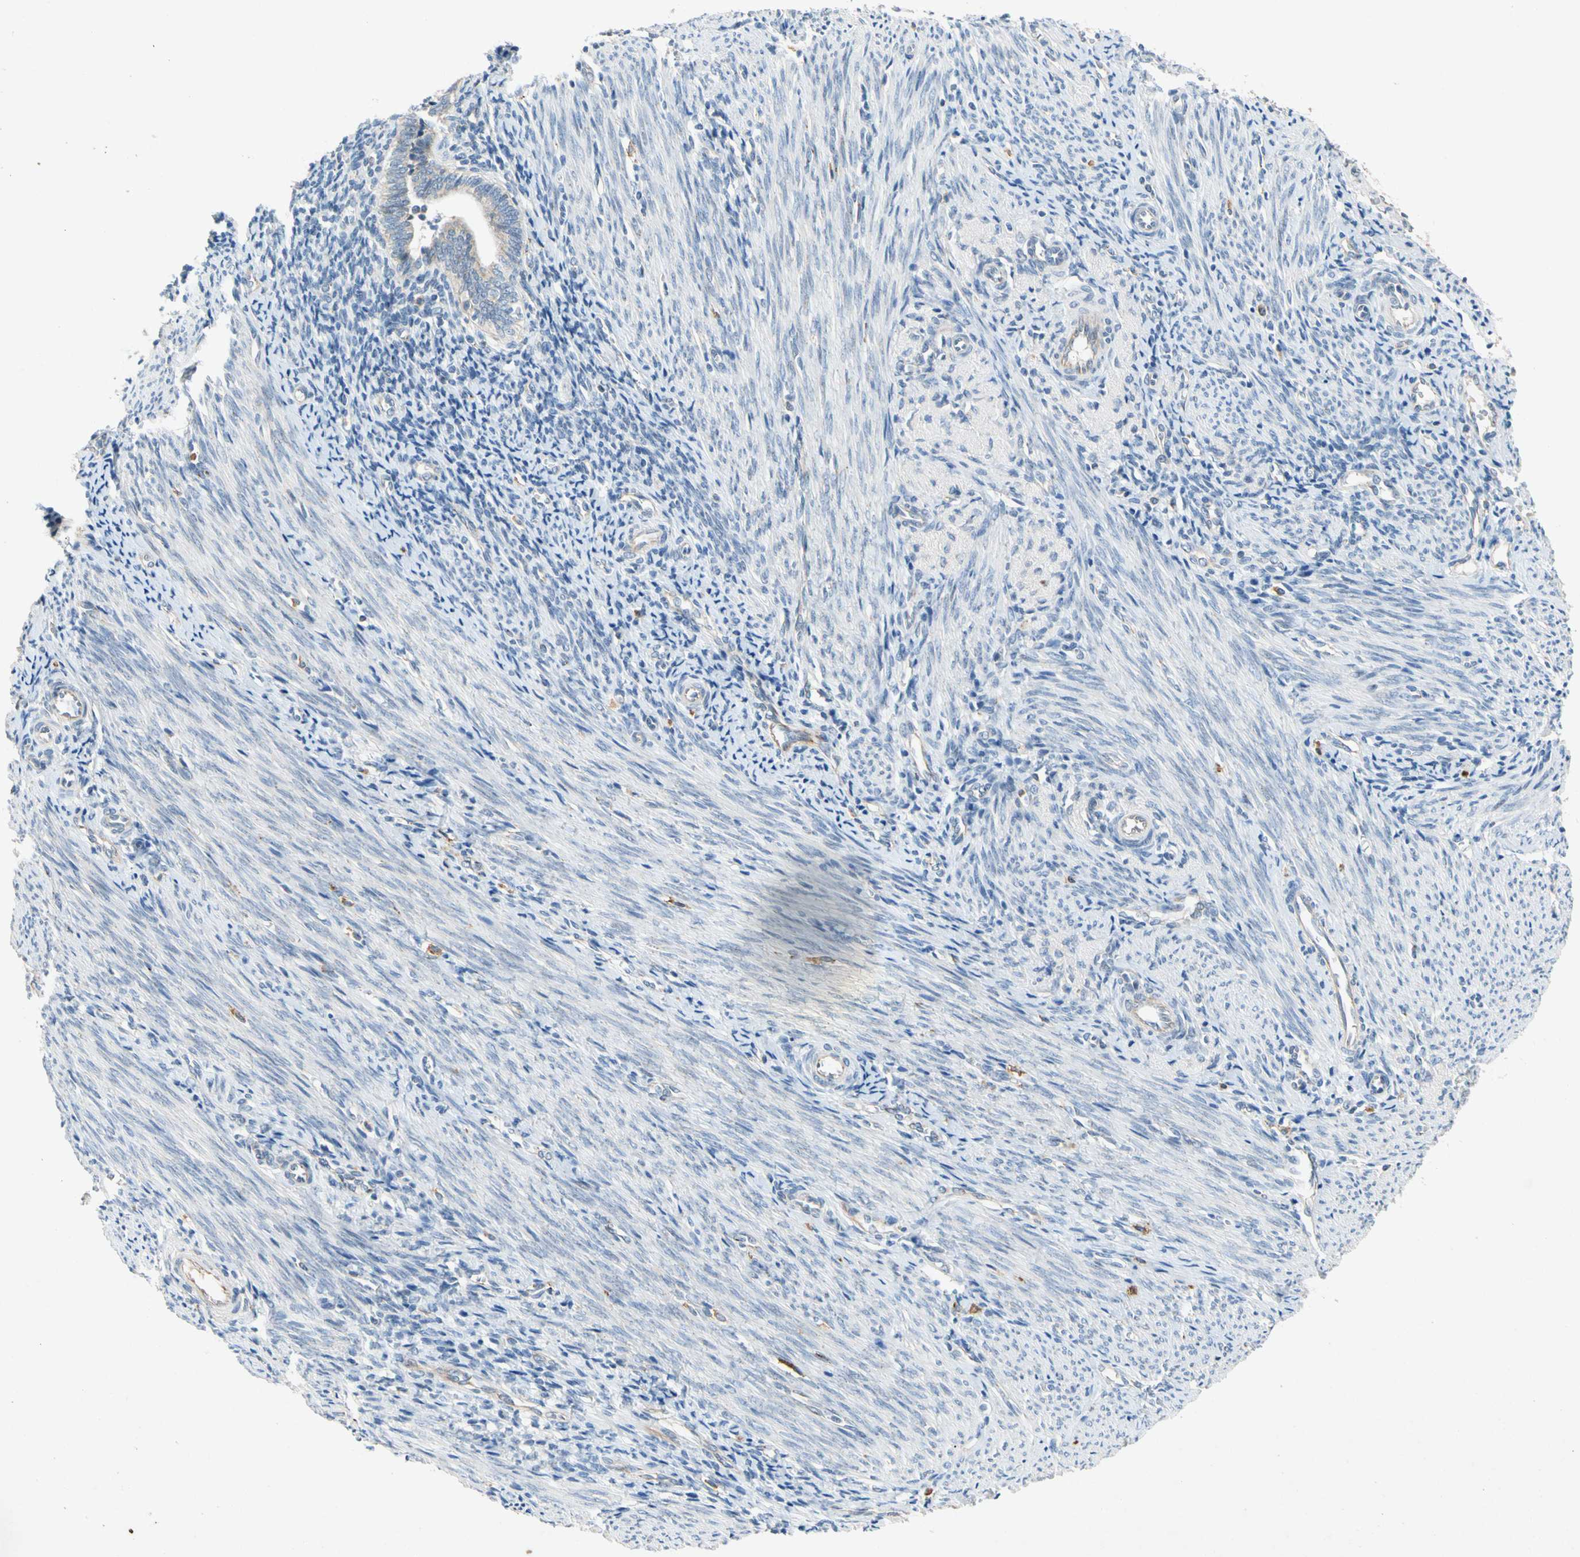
{"staining": {"intensity": "negative", "quantity": "none", "location": "none"}, "tissue": "endometrium", "cell_type": "Cells in endometrial stroma", "image_type": "normal", "snomed": [{"axis": "morphology", "description": "Normal tissue, NOS"}, {"axis": "topography", "description": "Uterus"}, {"axis": "topography", "description": "Endometrium"}], "caption": "Protein analysis of unremarkable endometrium demonstrates no significant expression in cells in endometrial stroma.", "gene": "GASK1B", "patient": {"sex": "female", "age": 33}}